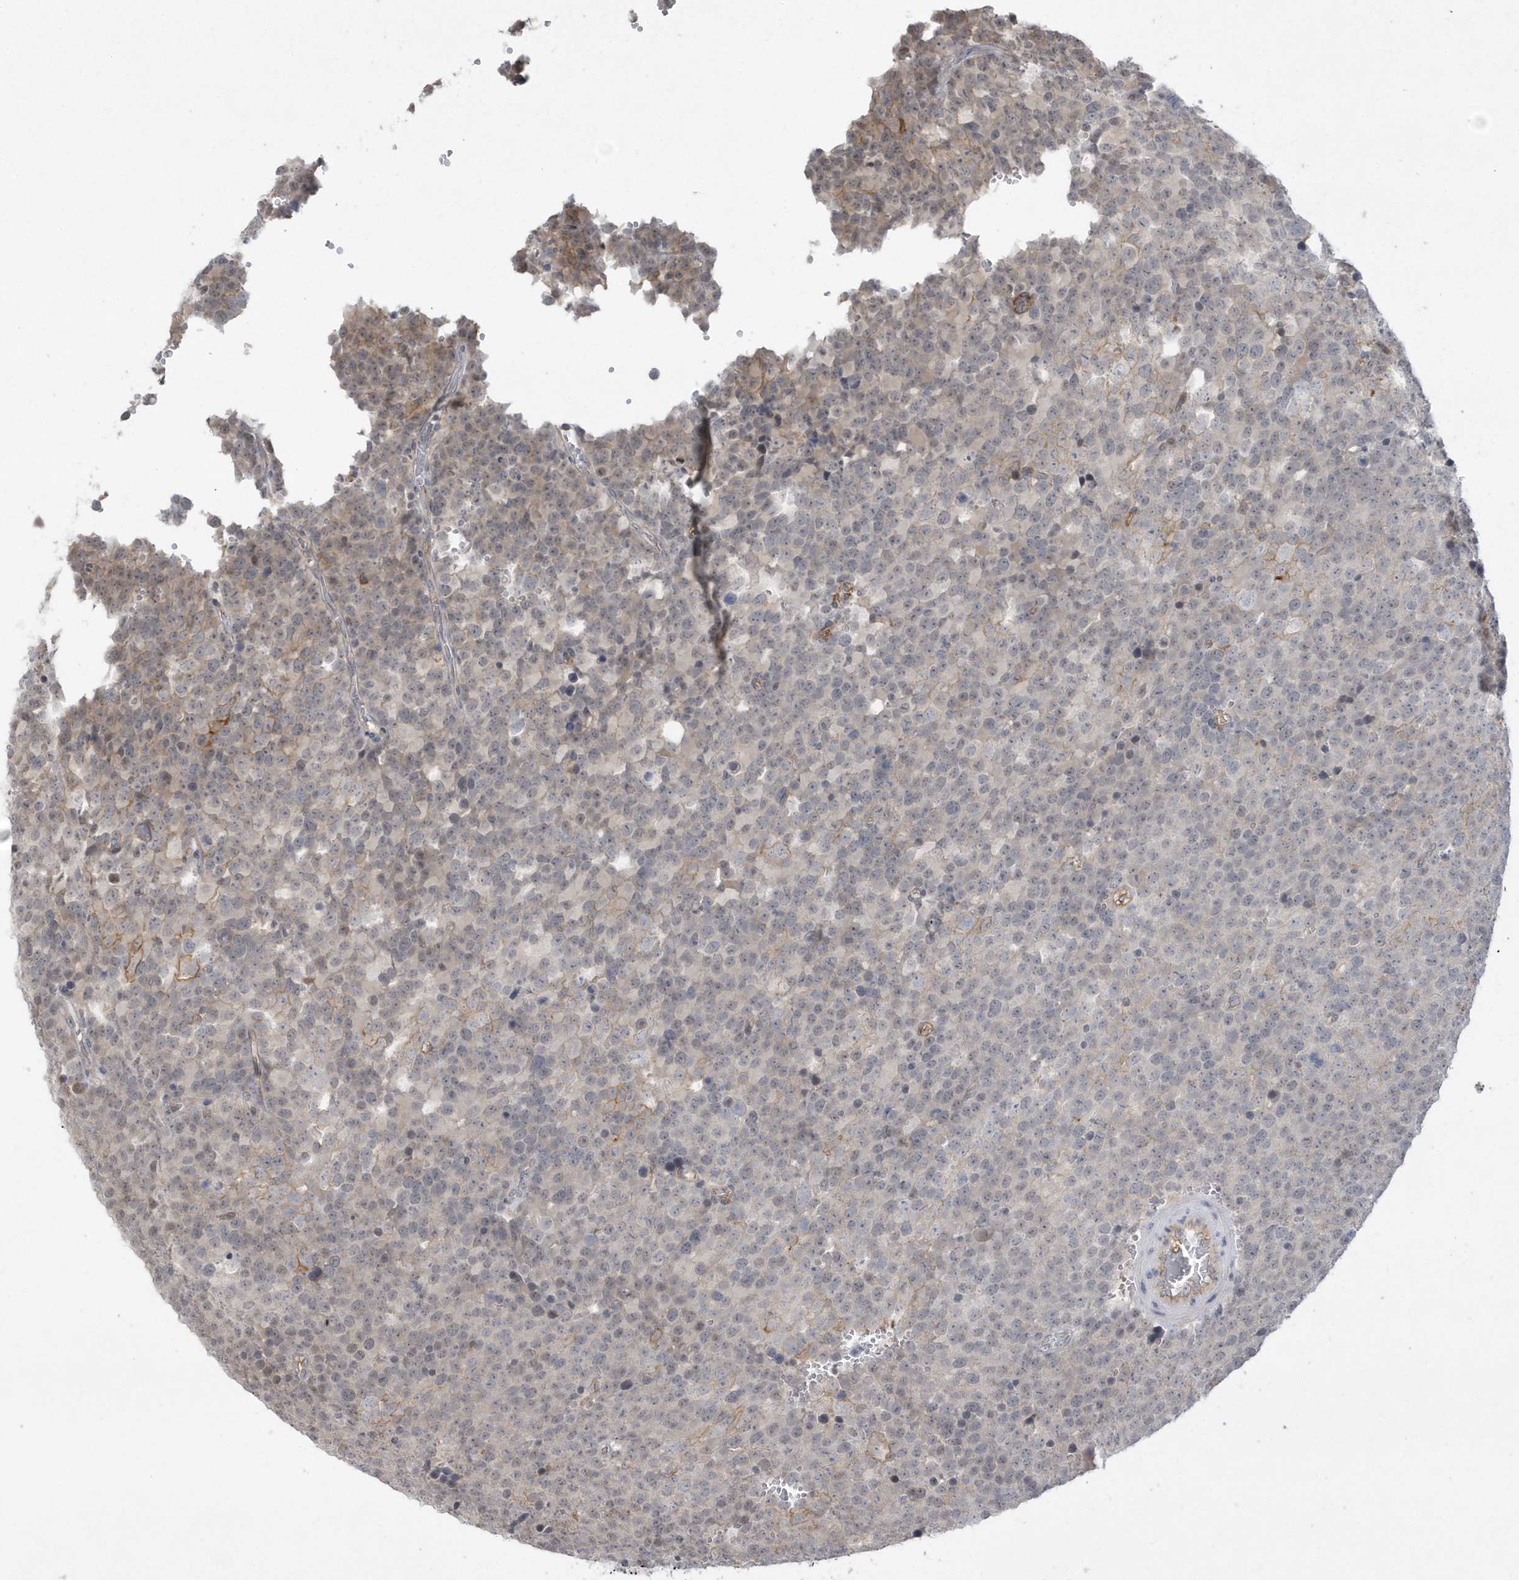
{"staining": {"intensity": "weak", "quantity": "<25%", "location": "cytoplasmic/membranous"}, "tissue": "testis cancer", "cell_type": "Tumor cells", "image_type": "cancer", "snomed": [{"axis": "morphology", "description": "Seminoma, NOS"}, {"axis": "topography", "description": "Testis"}], "caption": "This is an immunohistochemistry (IHC) image of human testis seminoma. There is no positivity in tumor cells.", "gene": "CRIP3", "patient": {"sex": "male", "age": 71}}